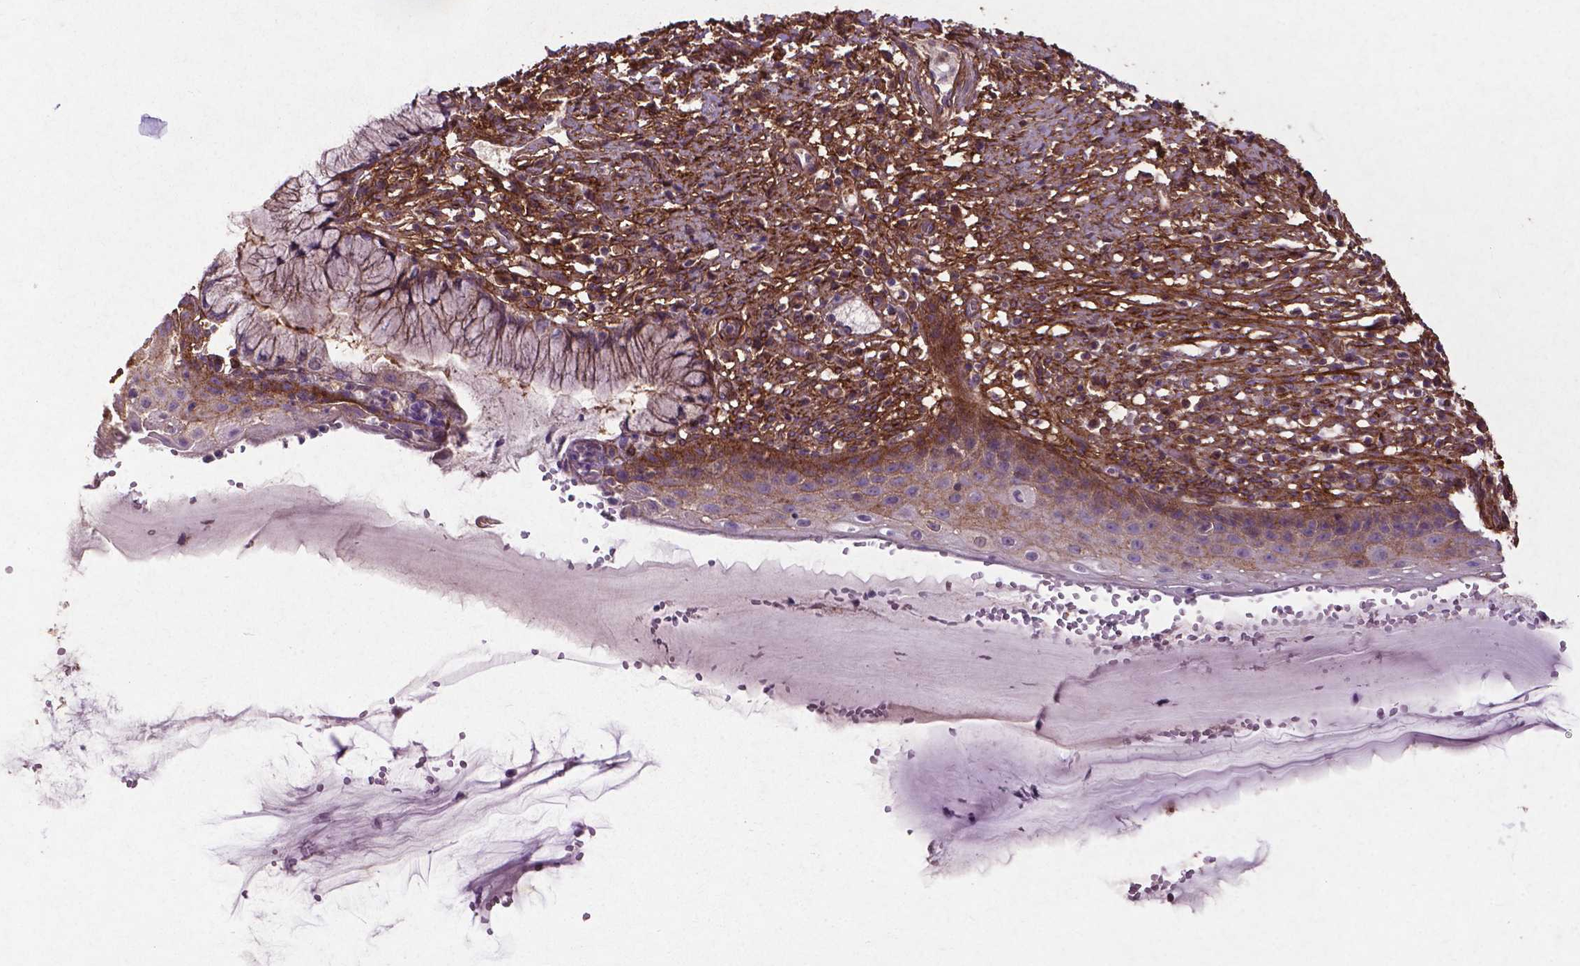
{"staining": {"intensity": "weak", "quantity": ">75%", "location": "cytoplasmic/membranous"}, "tissue": "cervix", "cell_type": "Glandular cells", "image_type": "normal", "snomed": [{"axis": "morphology", "description": "Normal tissue, NOS"}, {"axis": "topography", "description": "Cervix"}], "caption": "A histopathology image showing weak cytoplasmic/membranous expression in approximately >75% of glandular cells in benign cervix, as visualized by brown immunohistochemical staining.", "gene": "RRAS", "patient": {"sex": "female", "age": 37}}